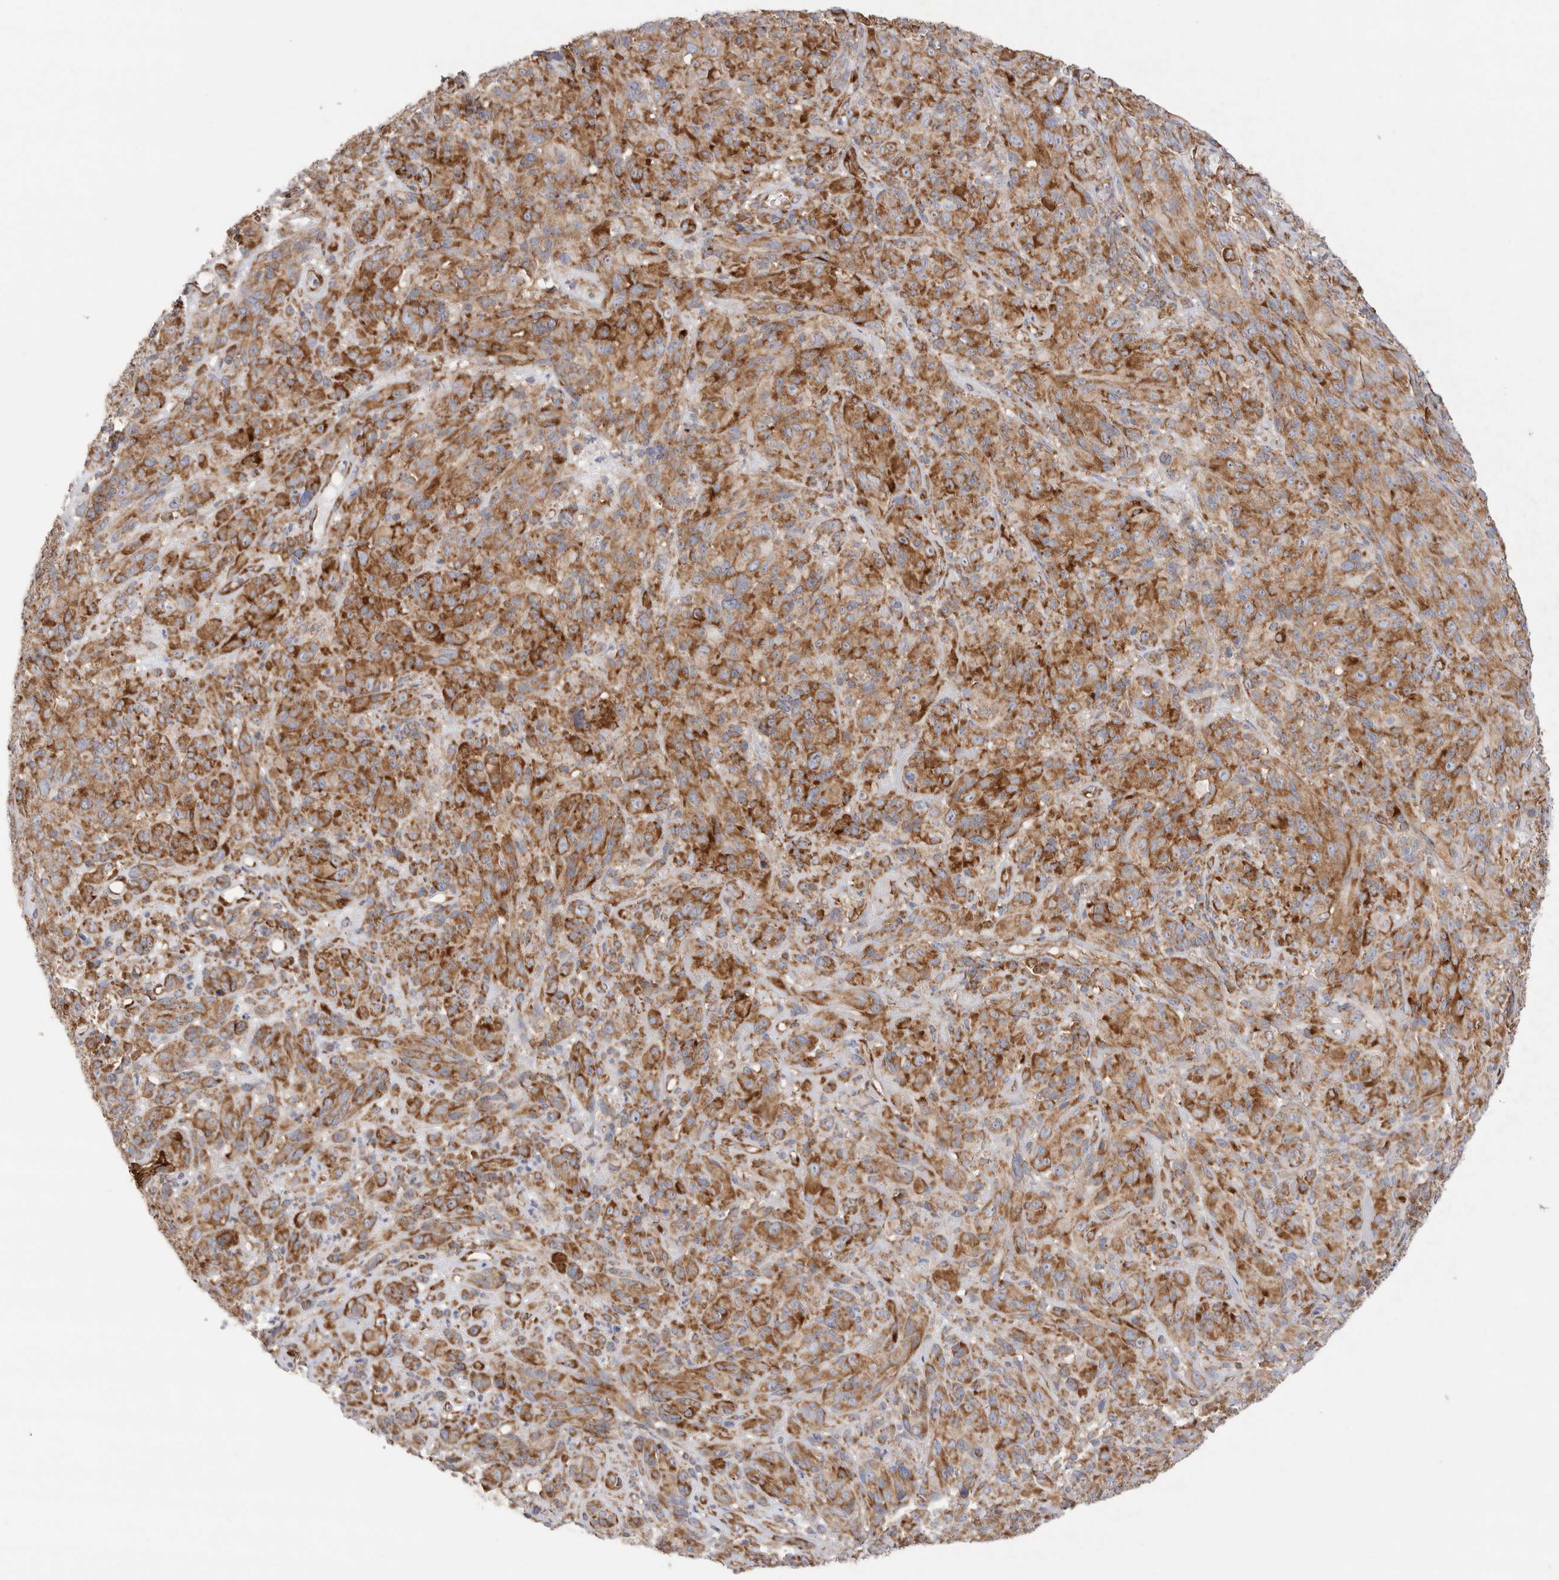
{"staining": {"intensity": "strong", "quantity": ">75%", "location": "cytoplasmic/membranous"}, "tissue": "melanoma", "cell_type": "Tumor cells", "image_type": "cancer", "snomed": [{"axis": "morphology", "description": "Malignant melanoma, NOS"}, {"axis": "topography", "description": "Skin of head"}], "caption": "Immunohistochemistry photomicrograph of neoplastic tissue: human malignant melanoma stained using immunohistochemistry (IHC) displays high levels of strong protein expression localized specifically in the cytoplasmic/membranous of tumor cells, appearing as a cytoplasmic/membranous brown color.", "gene": "SERBP1", "patient": {"sex": "male", "age": 96}}